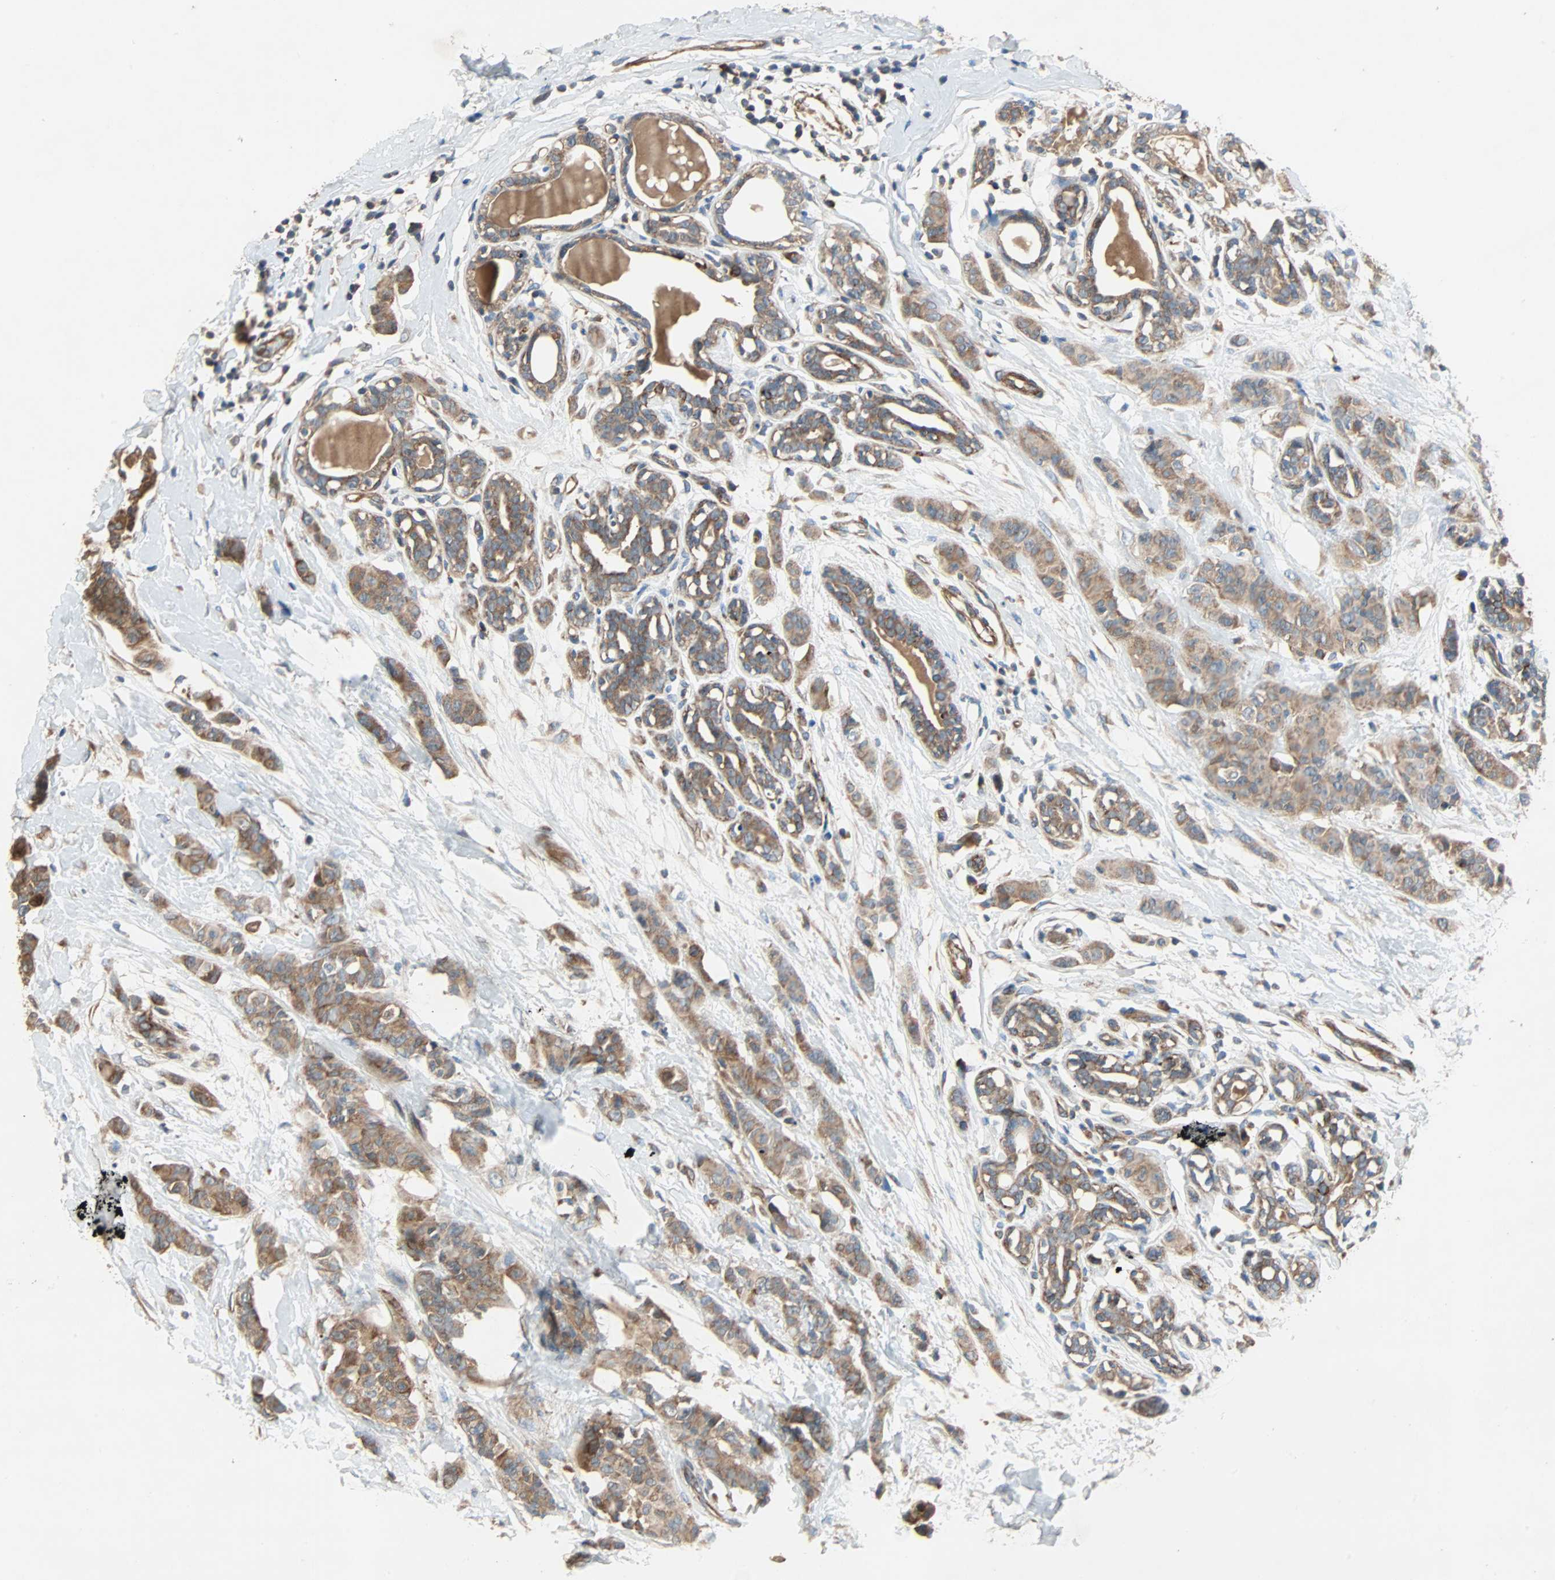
{"staining": {"intensity": "moderate", "quantity": ">75%", "location": "cytoplasmic/membranous"}, "tissue": "breast cancer", "cell_type": "Tumor cells", "image_type": "cancer", "snomed": [{"axis": "morphology", "description": "Normal tissue, NOS"}, {"axis": "morphology", "description": "Duct carcinoma"}, {"axis": "topography", "description": "Breast"}], "caption": "DAB immunohistochemical staining of human breast cancer displays moderate cytoplasmic/membranous protein expression in approximately >75% of tumor cells.", "gene": "XYLT1", "patient": {"sex": "female", "age": 40}}